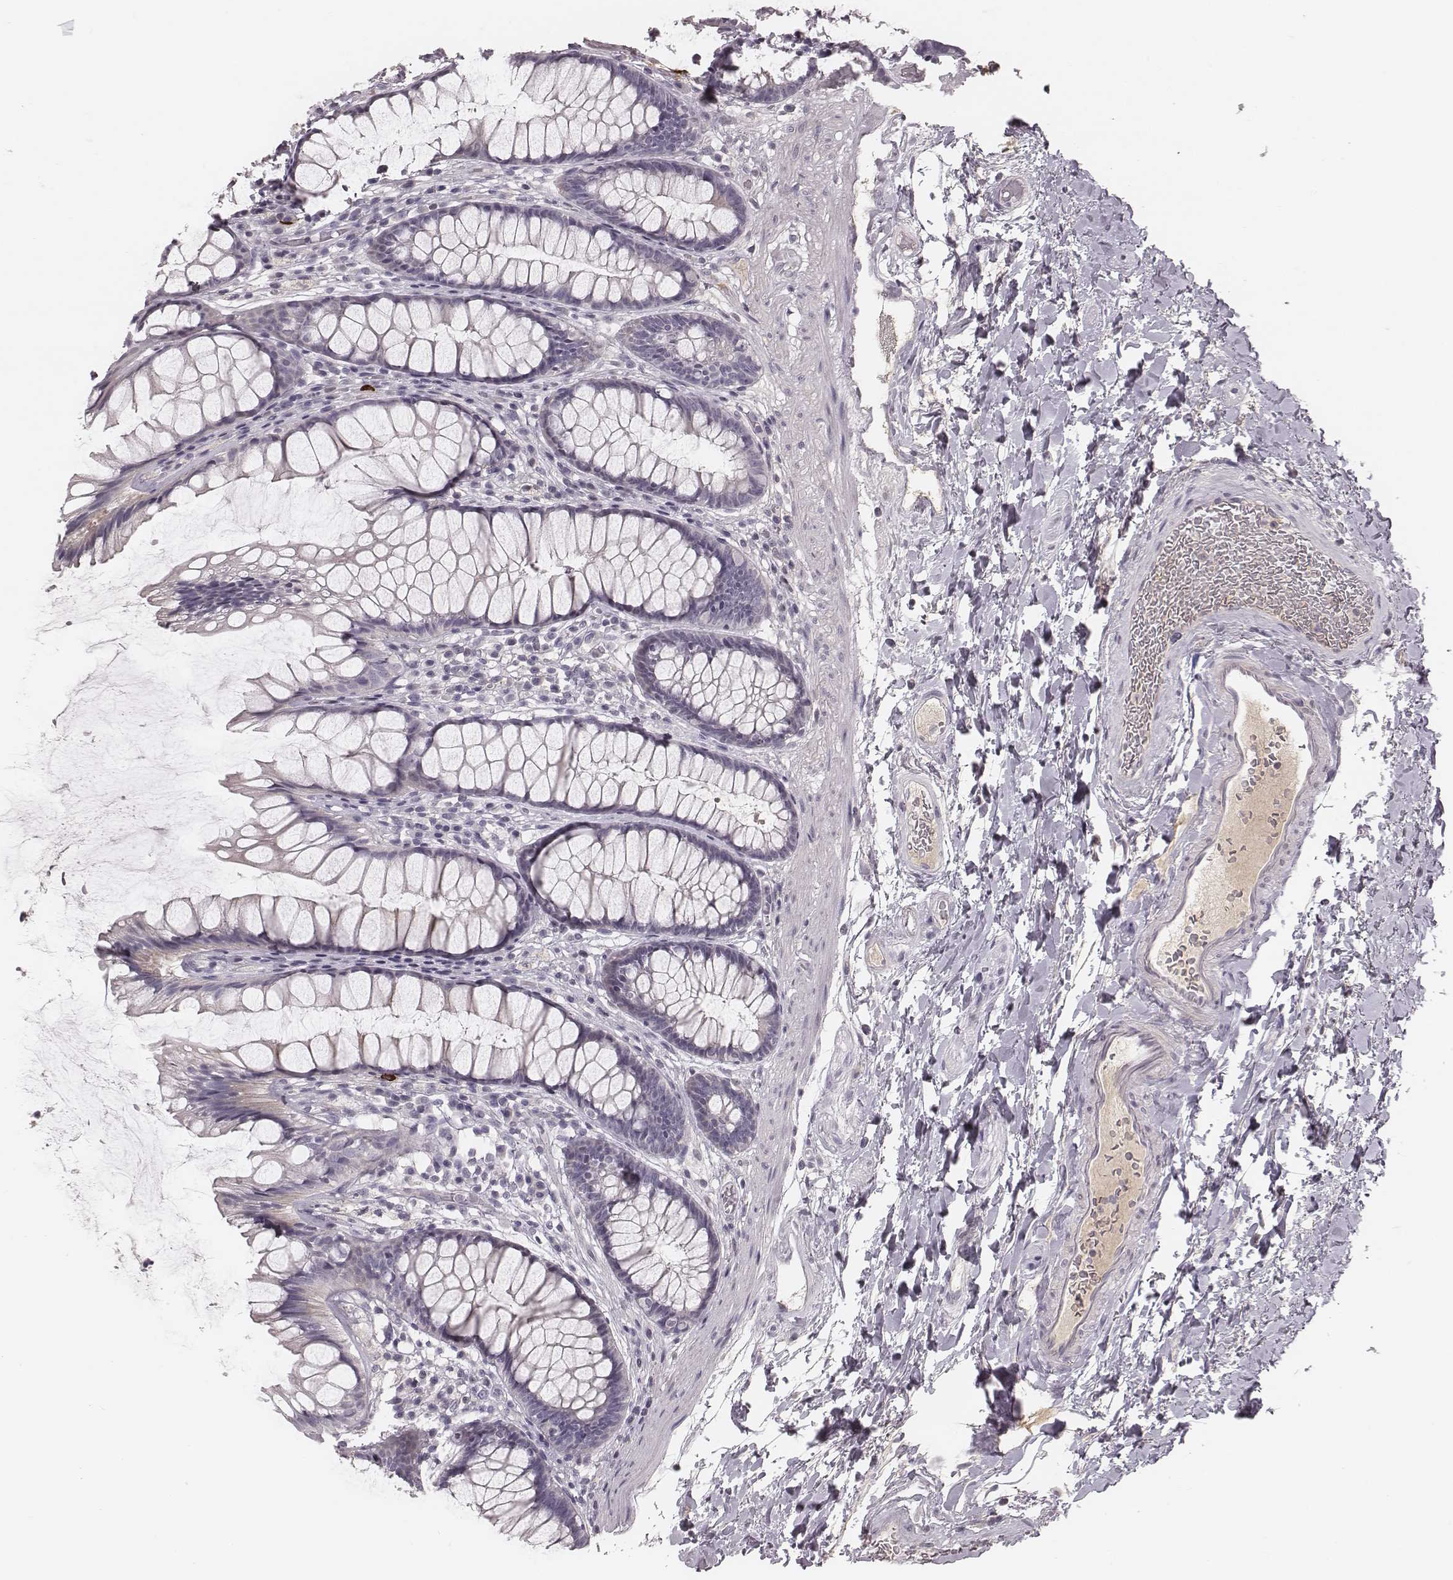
{"staining": {"intensity": "negative", "quantity": "none", "location": "none"}, "tissue": "rectum", "cell_type": "Glandular cells", "image_type": "normal", "snomed": [{"axis": "morphology", "description": "Normal tissue, NOS"}, {"axis": "topography", "description": "Rectum"}], "caption": "DAB (3,3'-diaminobenzidine) immunohistochemical staining of normal rectum exhibits no significant staining in glandular cells.", "gene": "S100Z", "patient": {"sex": "male", "age": 72}}